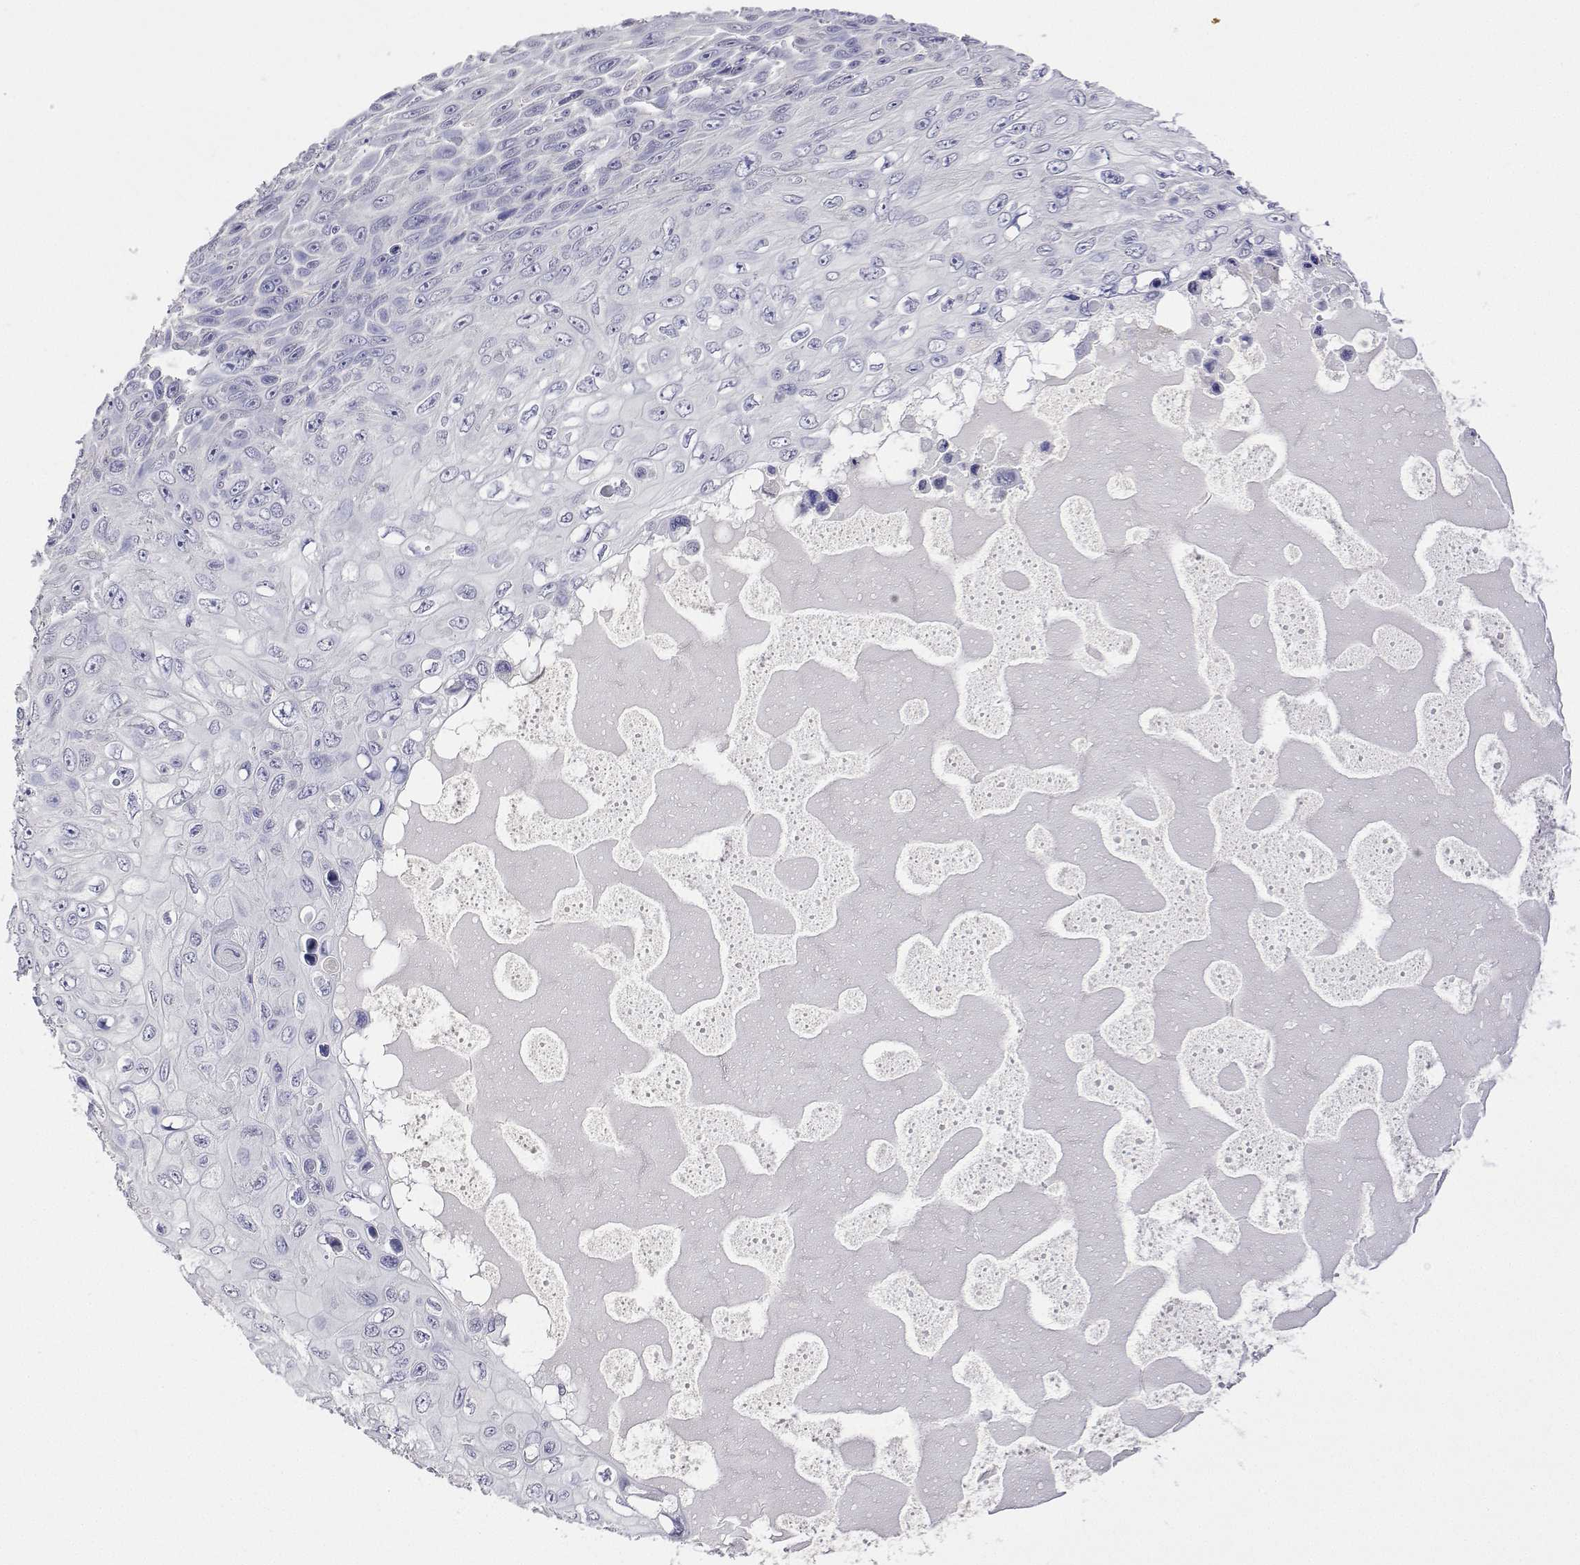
{"staining": {"intensity": "negative", "quantity": "none", "location": "none"}, "tissue": "skin cancer", "cell_type": "Tumor cells", "image_type": "cancer", "snomed": [{"axis": "morphology", "description": "Squamous cell carcinoma, NOS"}, {"axis": "topography", "description": "Skin"}], "caption": "Squamous cell carcinoma (skin) was stained to show a protein in brown. There is no significant expression in tumor cells.", "gene": "PLCB1", "patient": {"sex": "male", "age": 82}}